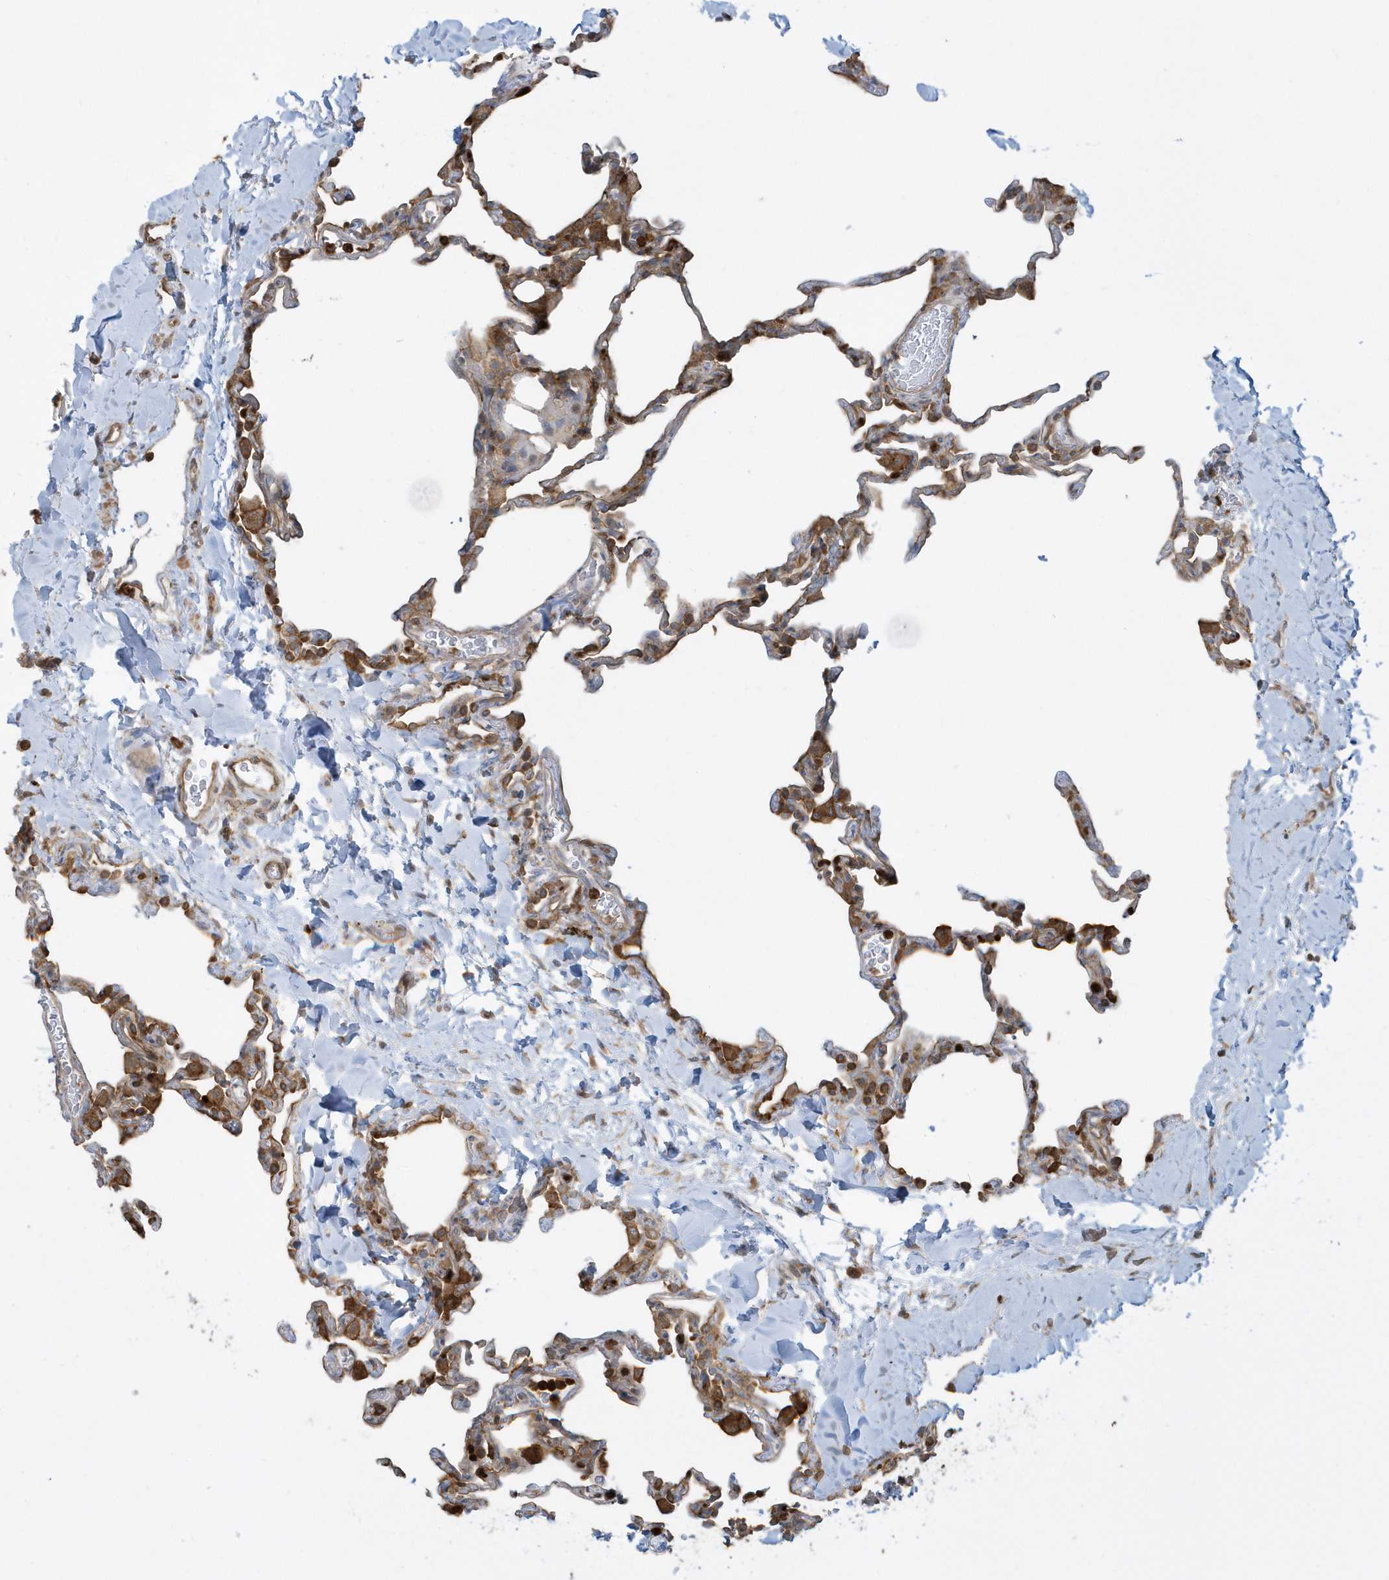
{"staining": {"intensity": "moderate", "quantity": "25%-75%", "location": "cytoplasmic/membranous"}, "tissue": "lung", "cell_type": "Alveolar cells", "image_type": "normal", "snomed": [{"axis": "morphology", "description": "Normal tissue, NOS"}, {"axis": "topography", "description": "Lung"}], "caption": "Immunohistochemical staining of normal lung demonstrates moderate cytoplasmic/membranous protein positivity in approximately 25%-75% of alveolar cells. The protein of interest is stained brown, and the nuclei are stained in blue (DAB IHC with brightfield microscopy, high magnification).", "gene": "CLCN6", "patient": {"sex": "male", "age": 20}}